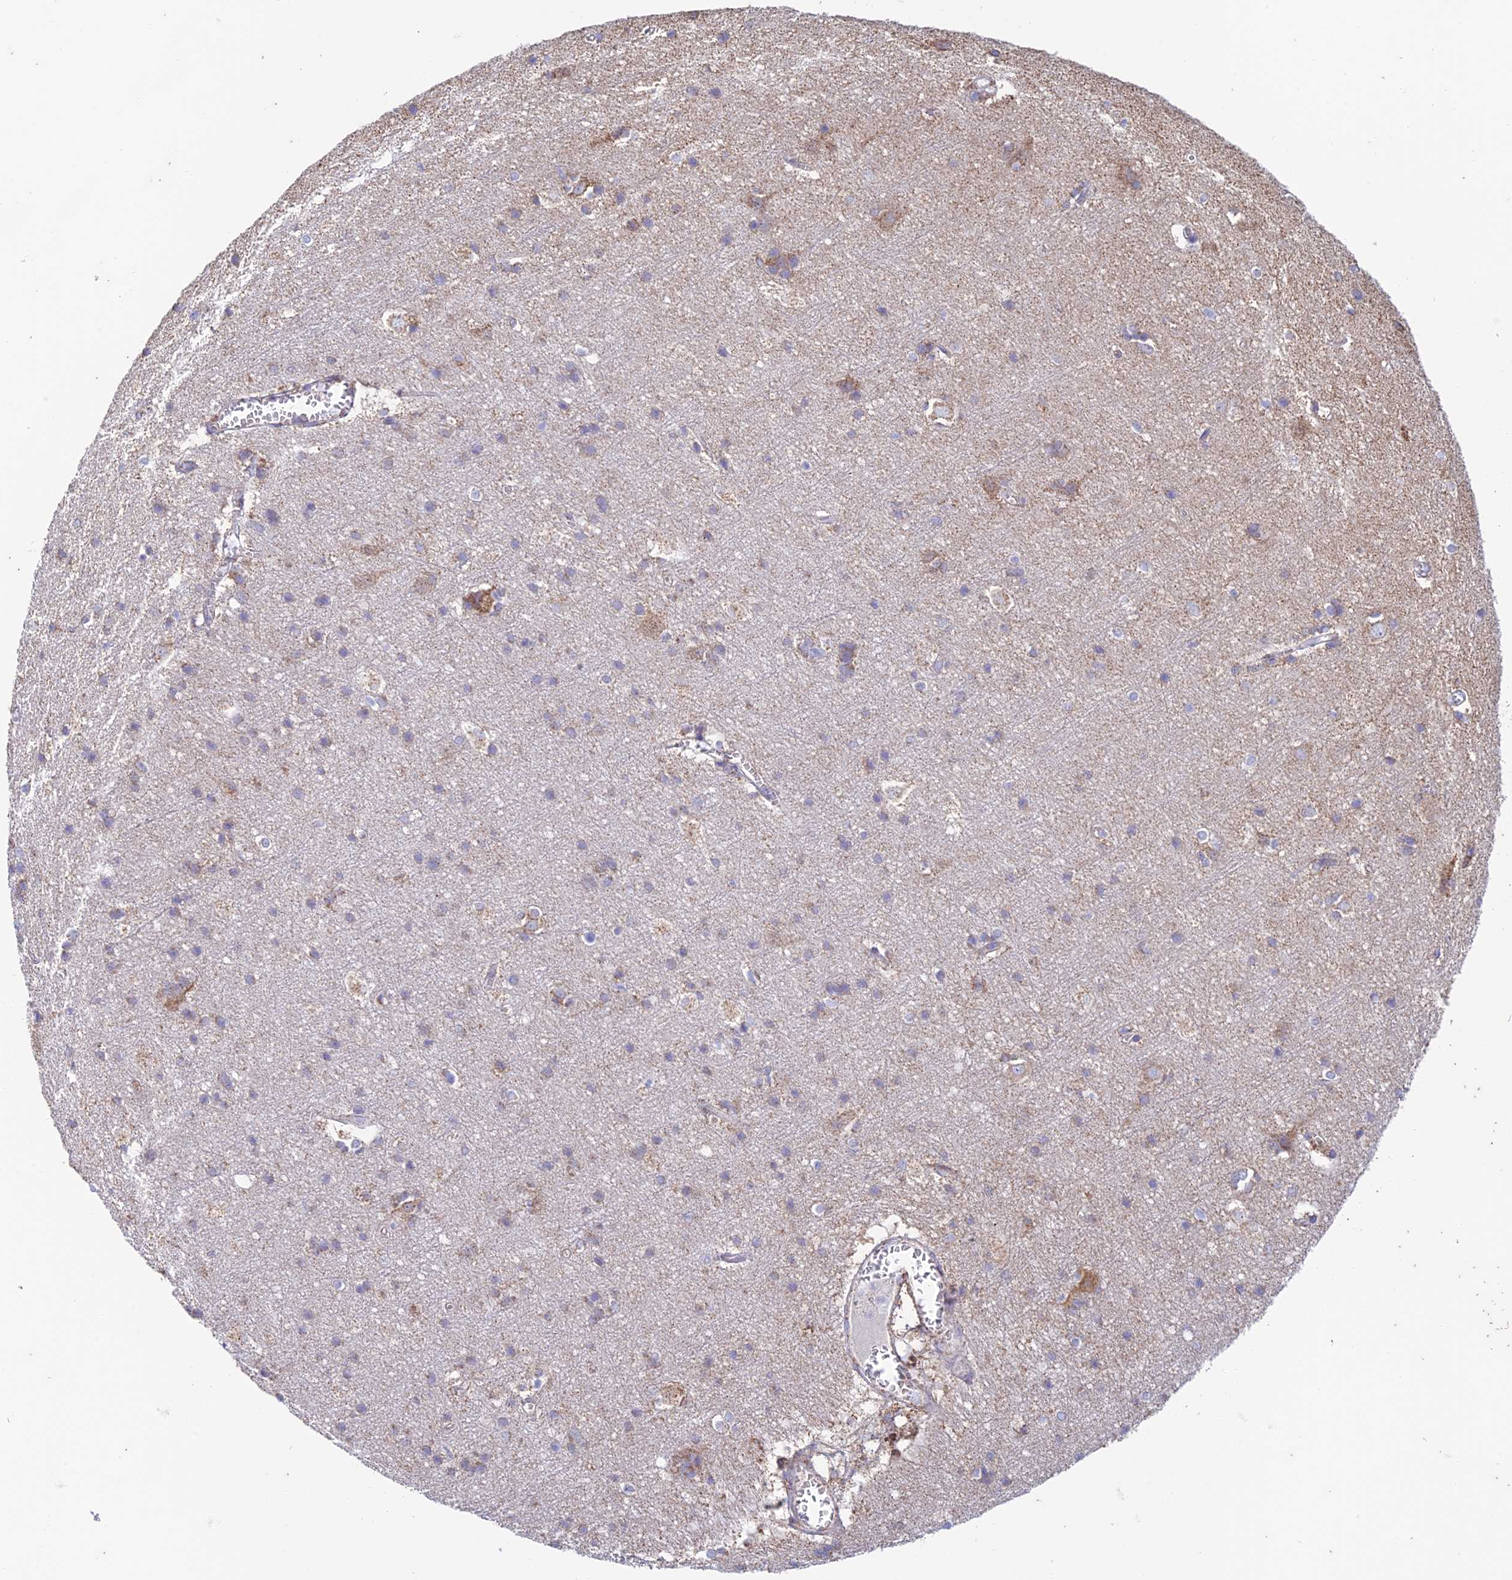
{"staining": {"intensity": "weak", "quantity": "25%-75%", "location": "cytoplasmic/membranous"}, "tissue": "cerebral cortex", "cell_type": "Endothelial cells", "image_type": "normal", "snomed": [{"axis": "morphology", "description": "Normal tissue, NOS"}, {"axis": "topography", "description": "Cerebral cortex"}], "caption": "Weak cytoplasmic/membranous staining for a protein is seen in about 25%-75% of endothelial cells of unremarkable cerebral cortex using immunohistochemistry.", "gene": "ZNF181", "patient": {"sex": "male", "age": 54}}